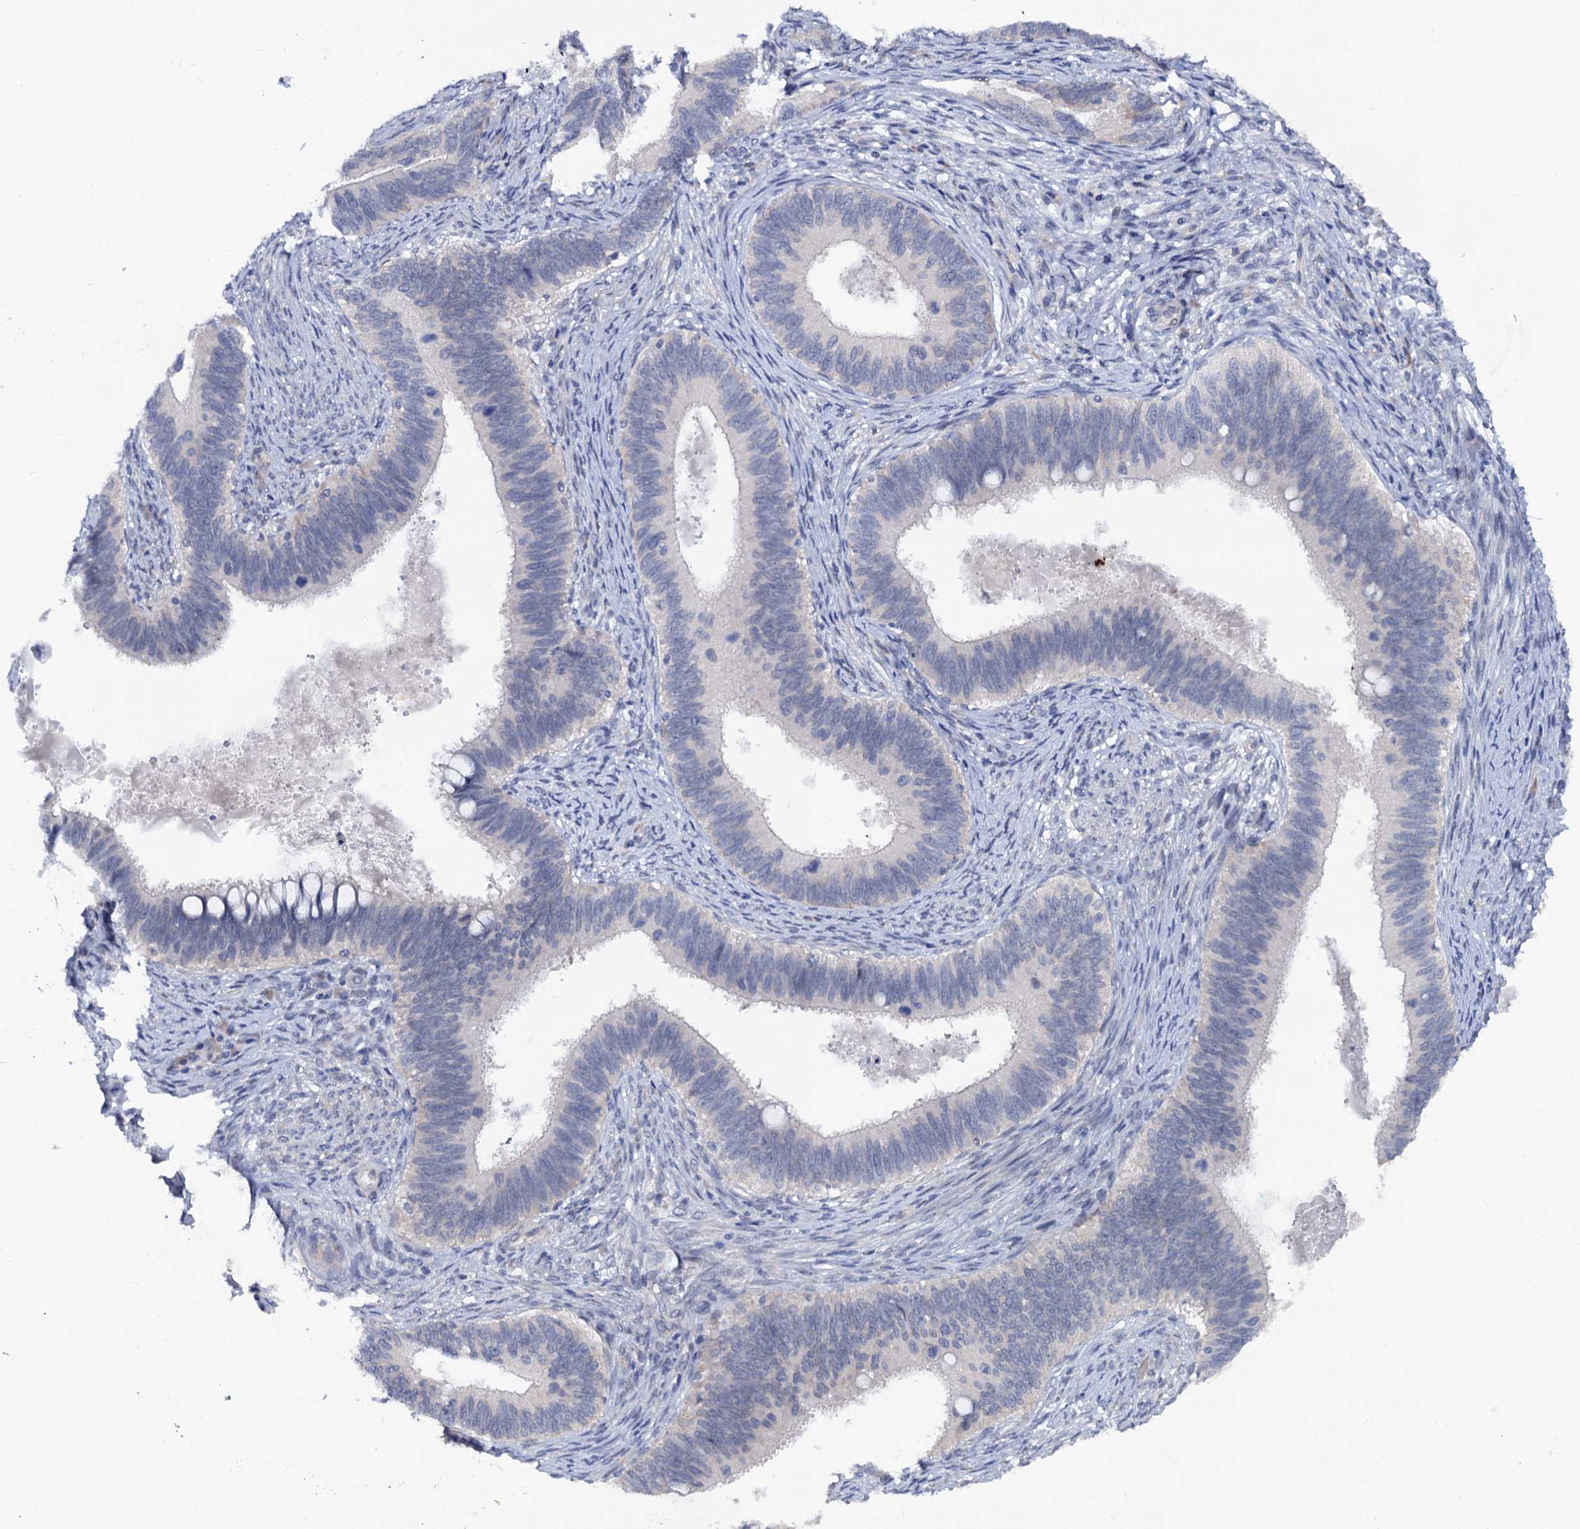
{"staining": {"intensity": "negative", "quantity": "none", "location": "none"}, "tissue": "cervical cancer", "cell_type": "Tumor cells", "image_type": "cancer", "snomed": [{"axis": "morphology", "description": "Adenocarcinoma, NOS"}, {"axis": "topography", "description": "Cervix"}], "caption": "The micrograph demonstrates no significant staining in tumor cells of cervical cancer.", "gene": "CAPRIN2", "patient": {"sex": "female", "age": 42}}